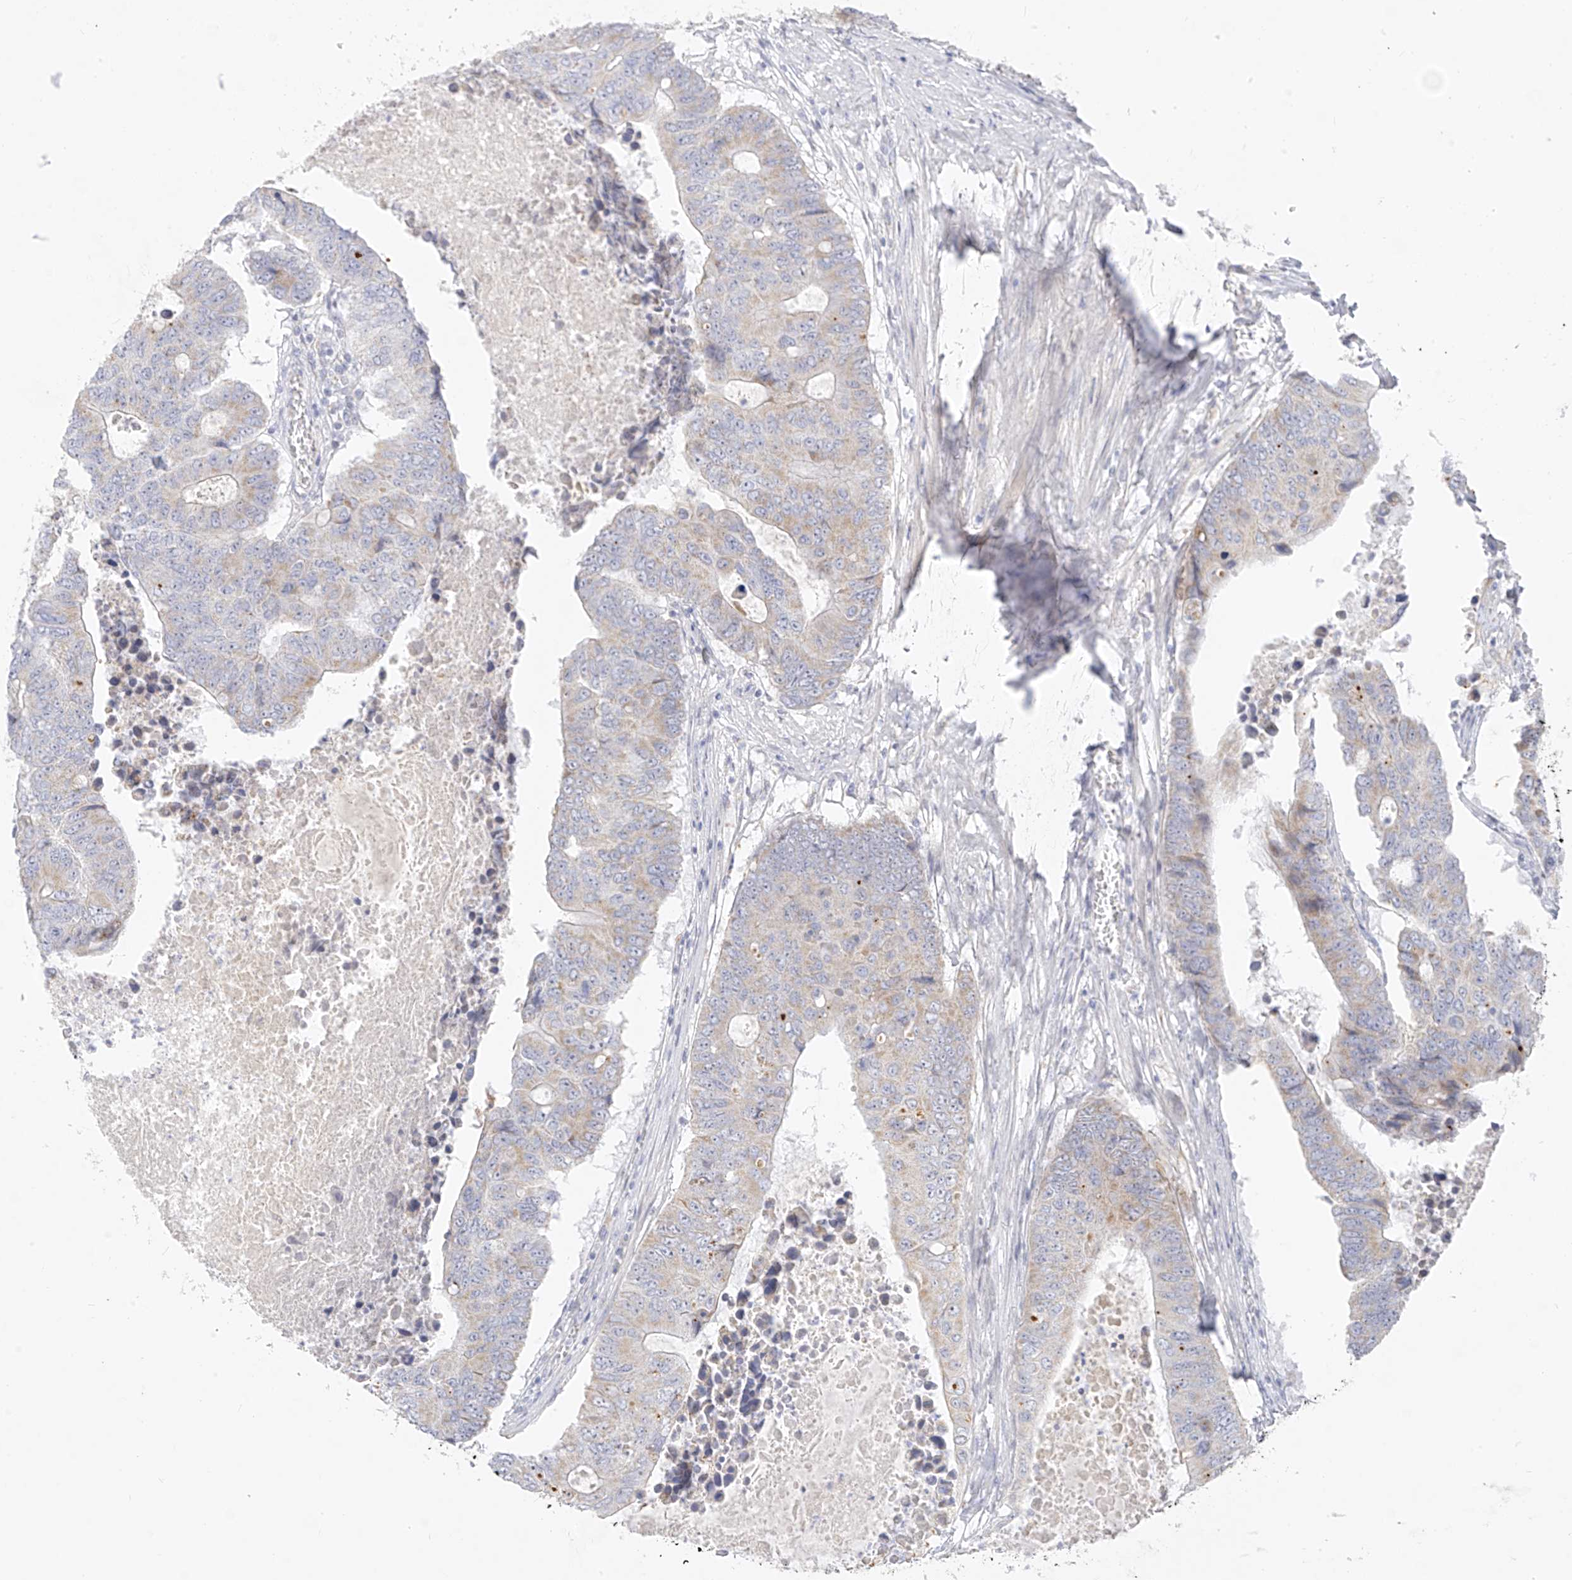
{"staining": {"intensity": "weak", "quantity": "<25%", "location": "cytoplasmic/membranous"}, "tissue": "colorectal cancer", "cell_type": "Tumor cells", "image_type": "cancer", "snomed": [{"axis": "morphology", "description": "Adenocarcinoma, NOS"}, {"axis": "topography", "description": "Colon"}], "caption": "Colorectal cancer was stained to show a protein in brown. There is no significant expression in tumor cells.", "gene": "ZNF404", "patient": {"sex": "male", "age": 87}}